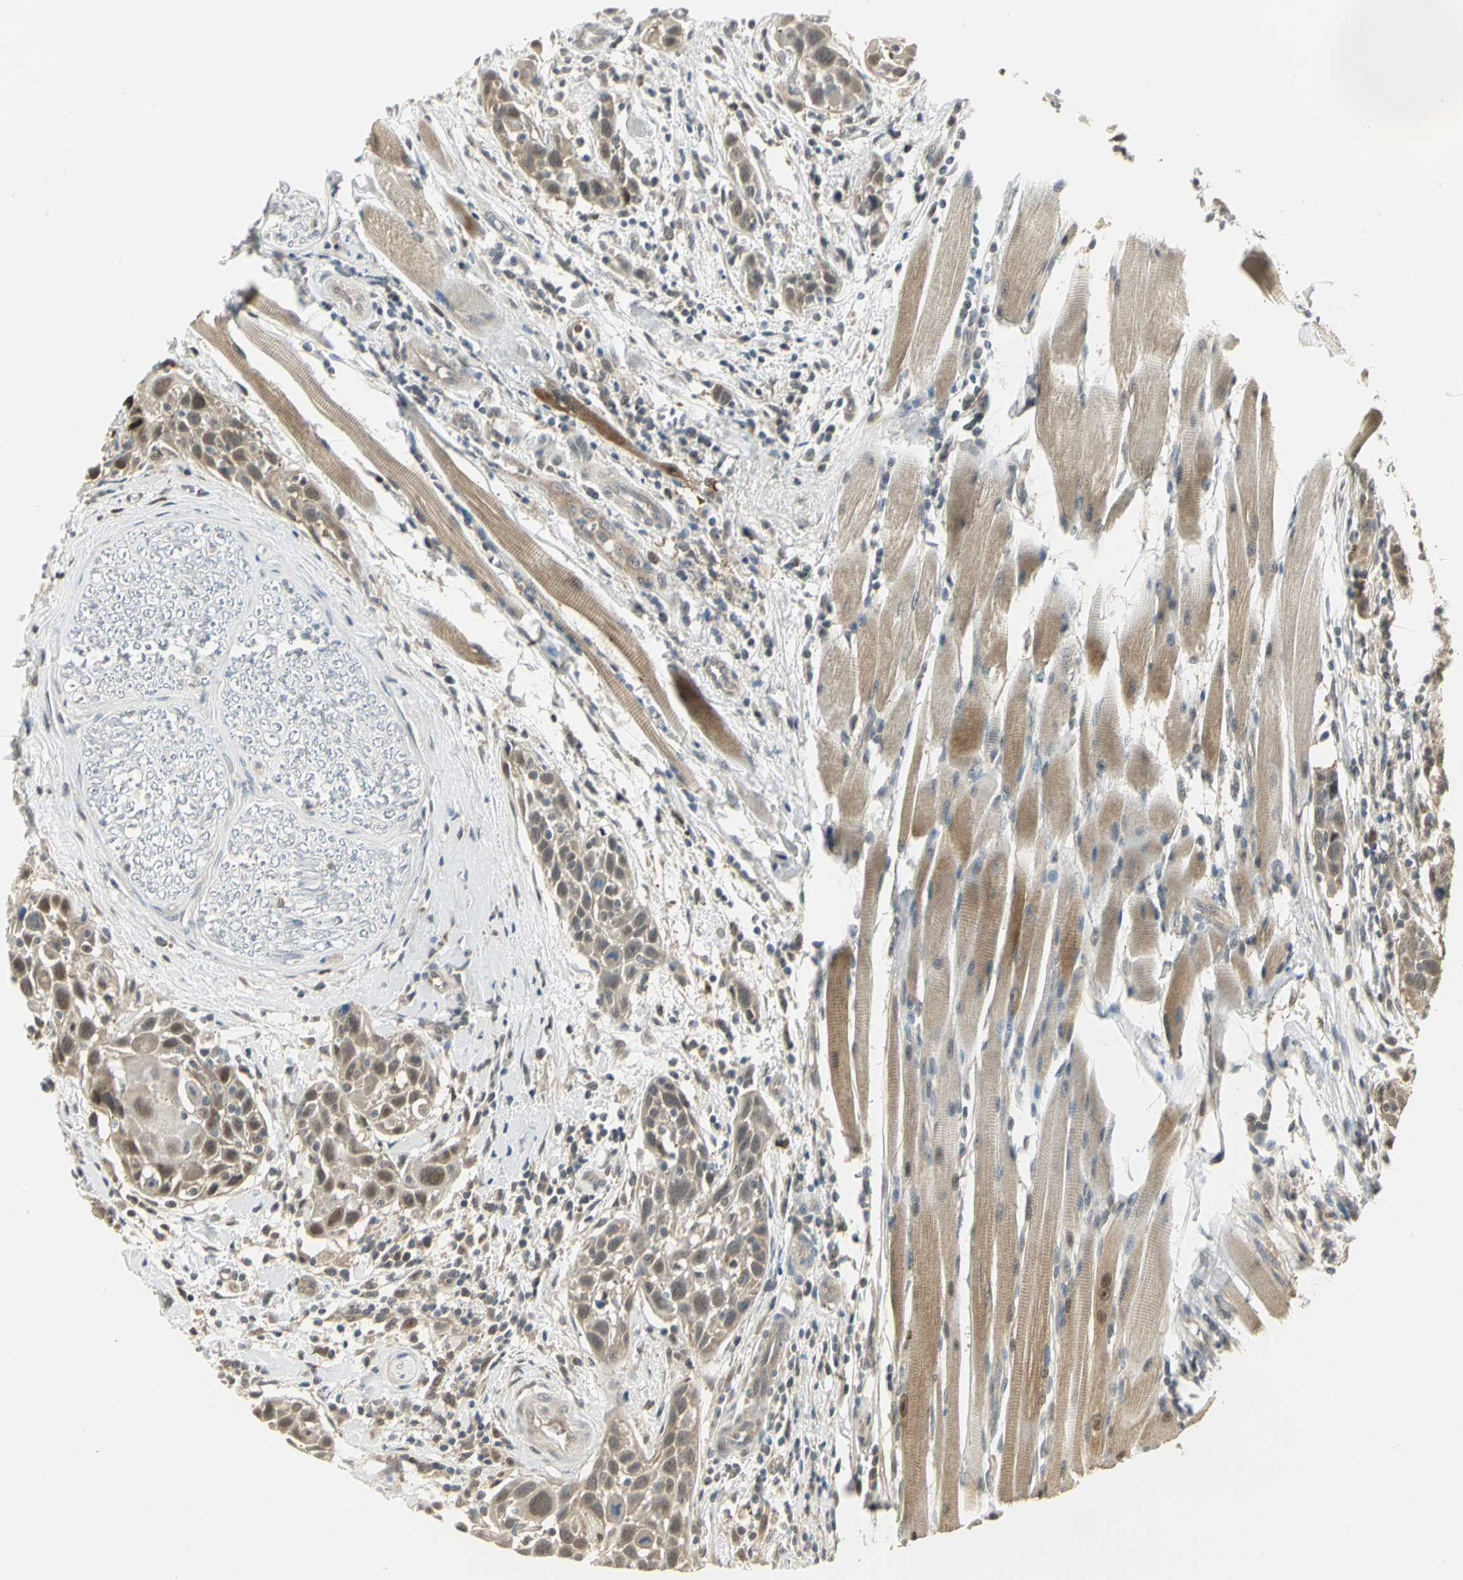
{"staining": {"intensity": "moderate", "quantity": ">75%", "location": "cytoplasmic/membranous,nuclear"}, "tissue": "head and neck cancer", "cell_type": "Tumor cells", "image_type": "cancer", "snomed": [{"axis": "morphology", "description": "Normal tissue, NOS"}, {"axis": "morphology", "description": "Squamous cell carcinoma, NOS"}, {"axis": "topography", "description": "Oral tissue"}, {"axis": "topography", "description": "Head-Neck"}], "caption": "Immunohistochemistry (DAB) staining of head and neck cancer (squamous cell carcinoma) displays moderate cytoplasmic/membranous and nuclear protein staining in about >75% of tumor cells. (DAB (3,3'-diaminobenzidine) IHC, brown staining for protein, blue staining for nuclei).", "gene": "PSMC4", "patient": {"sex": "female", "age": 50}}